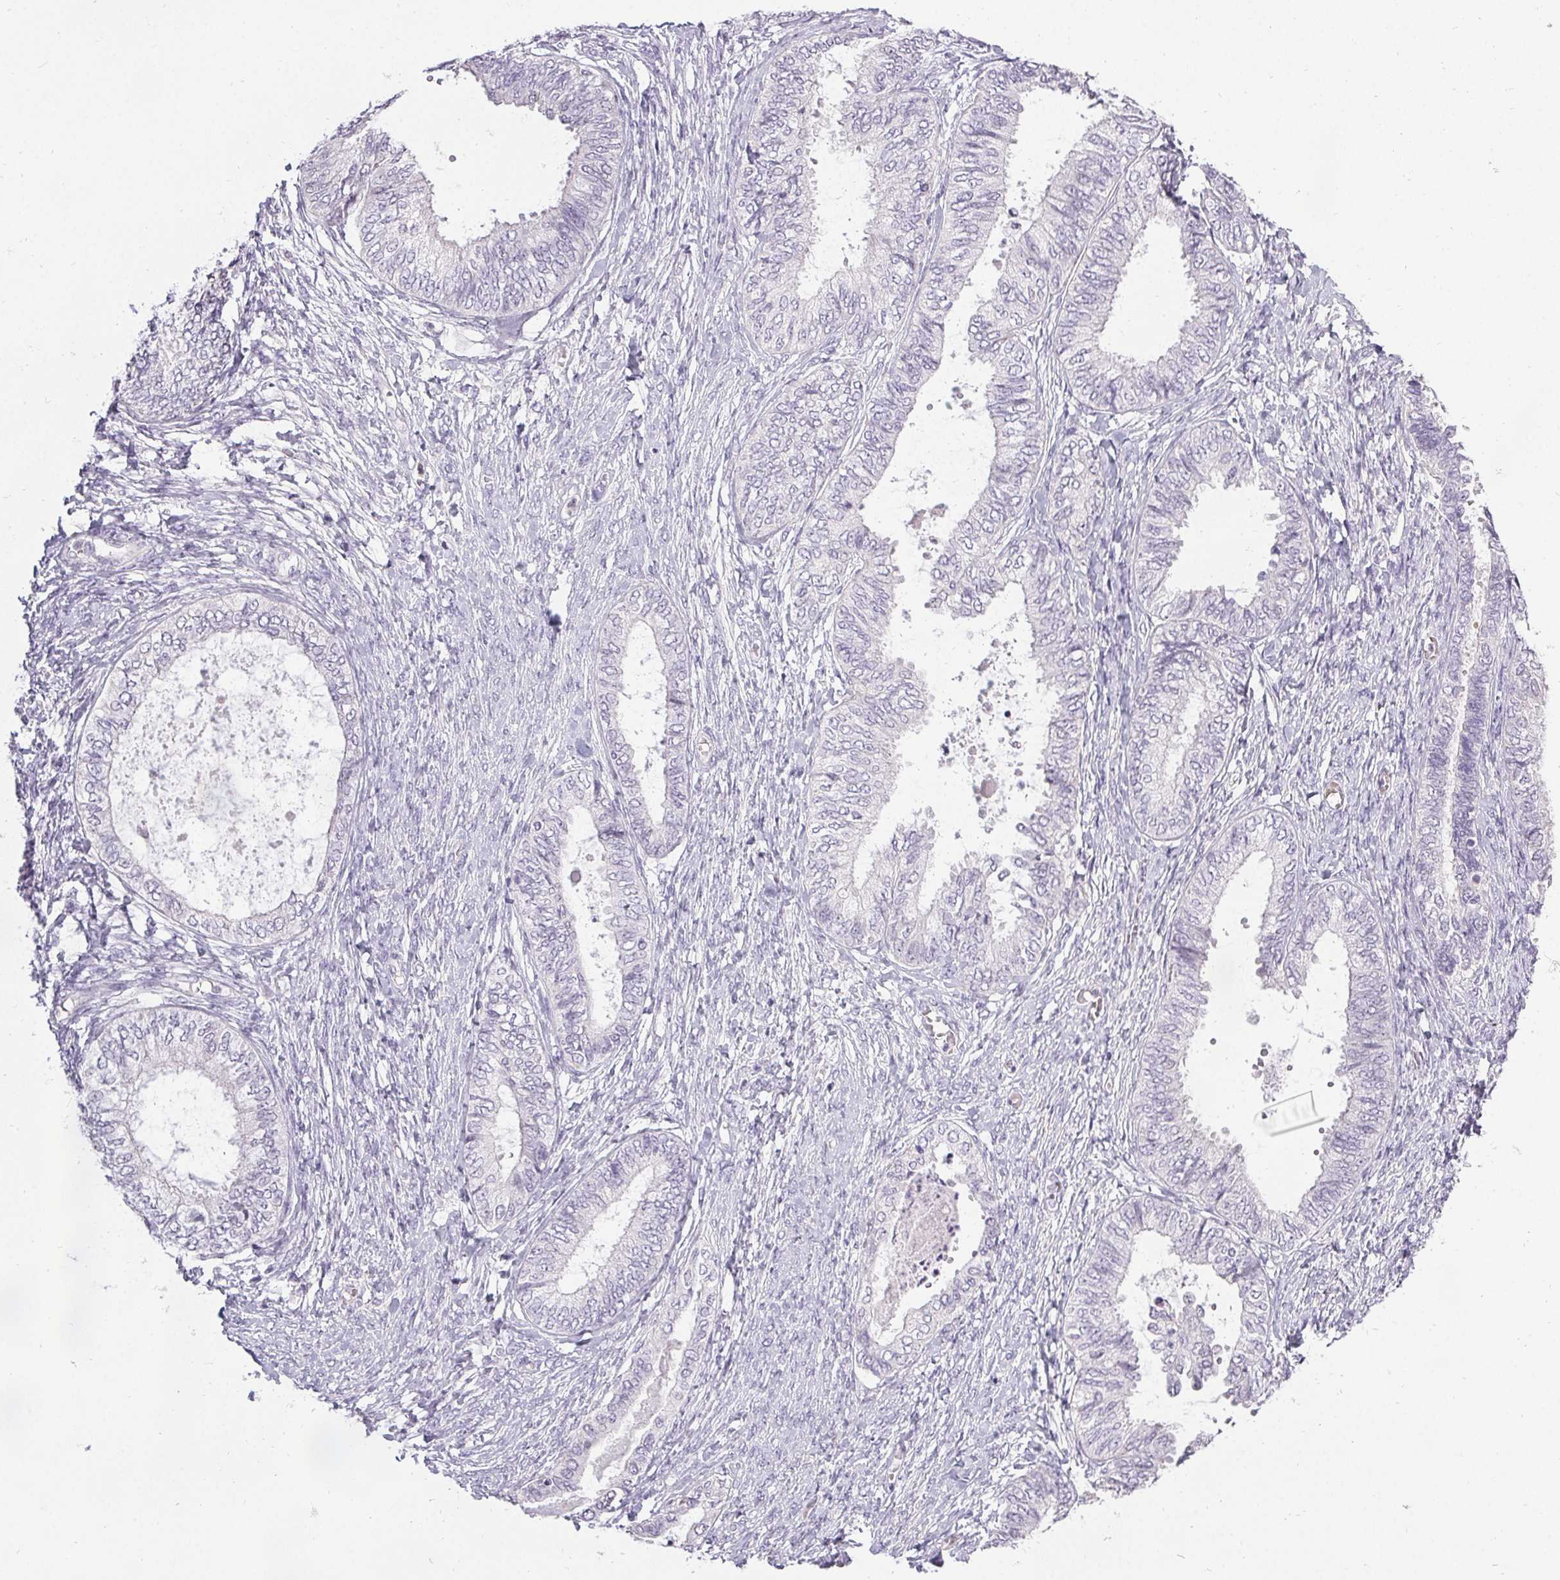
{"staining": {"intensity": "negative", "quantity": "none", "location": "none"}, "tissue": "ovarian cancer", "cell_type": "Tumor cells", "image_type": "cancer", "snomed": [{"axis": "morphology", "description": "Carcinoma, endometroid"}, {"axis": "topography", "description": "Ovary"}], "caption": "Tumor cells show no significant positivity in ovarian cancer. (DAB immunohistochemistry (IHC), high magnification).", "gene": "PMEL", "patient": {"sex": "female", "age": 70}}